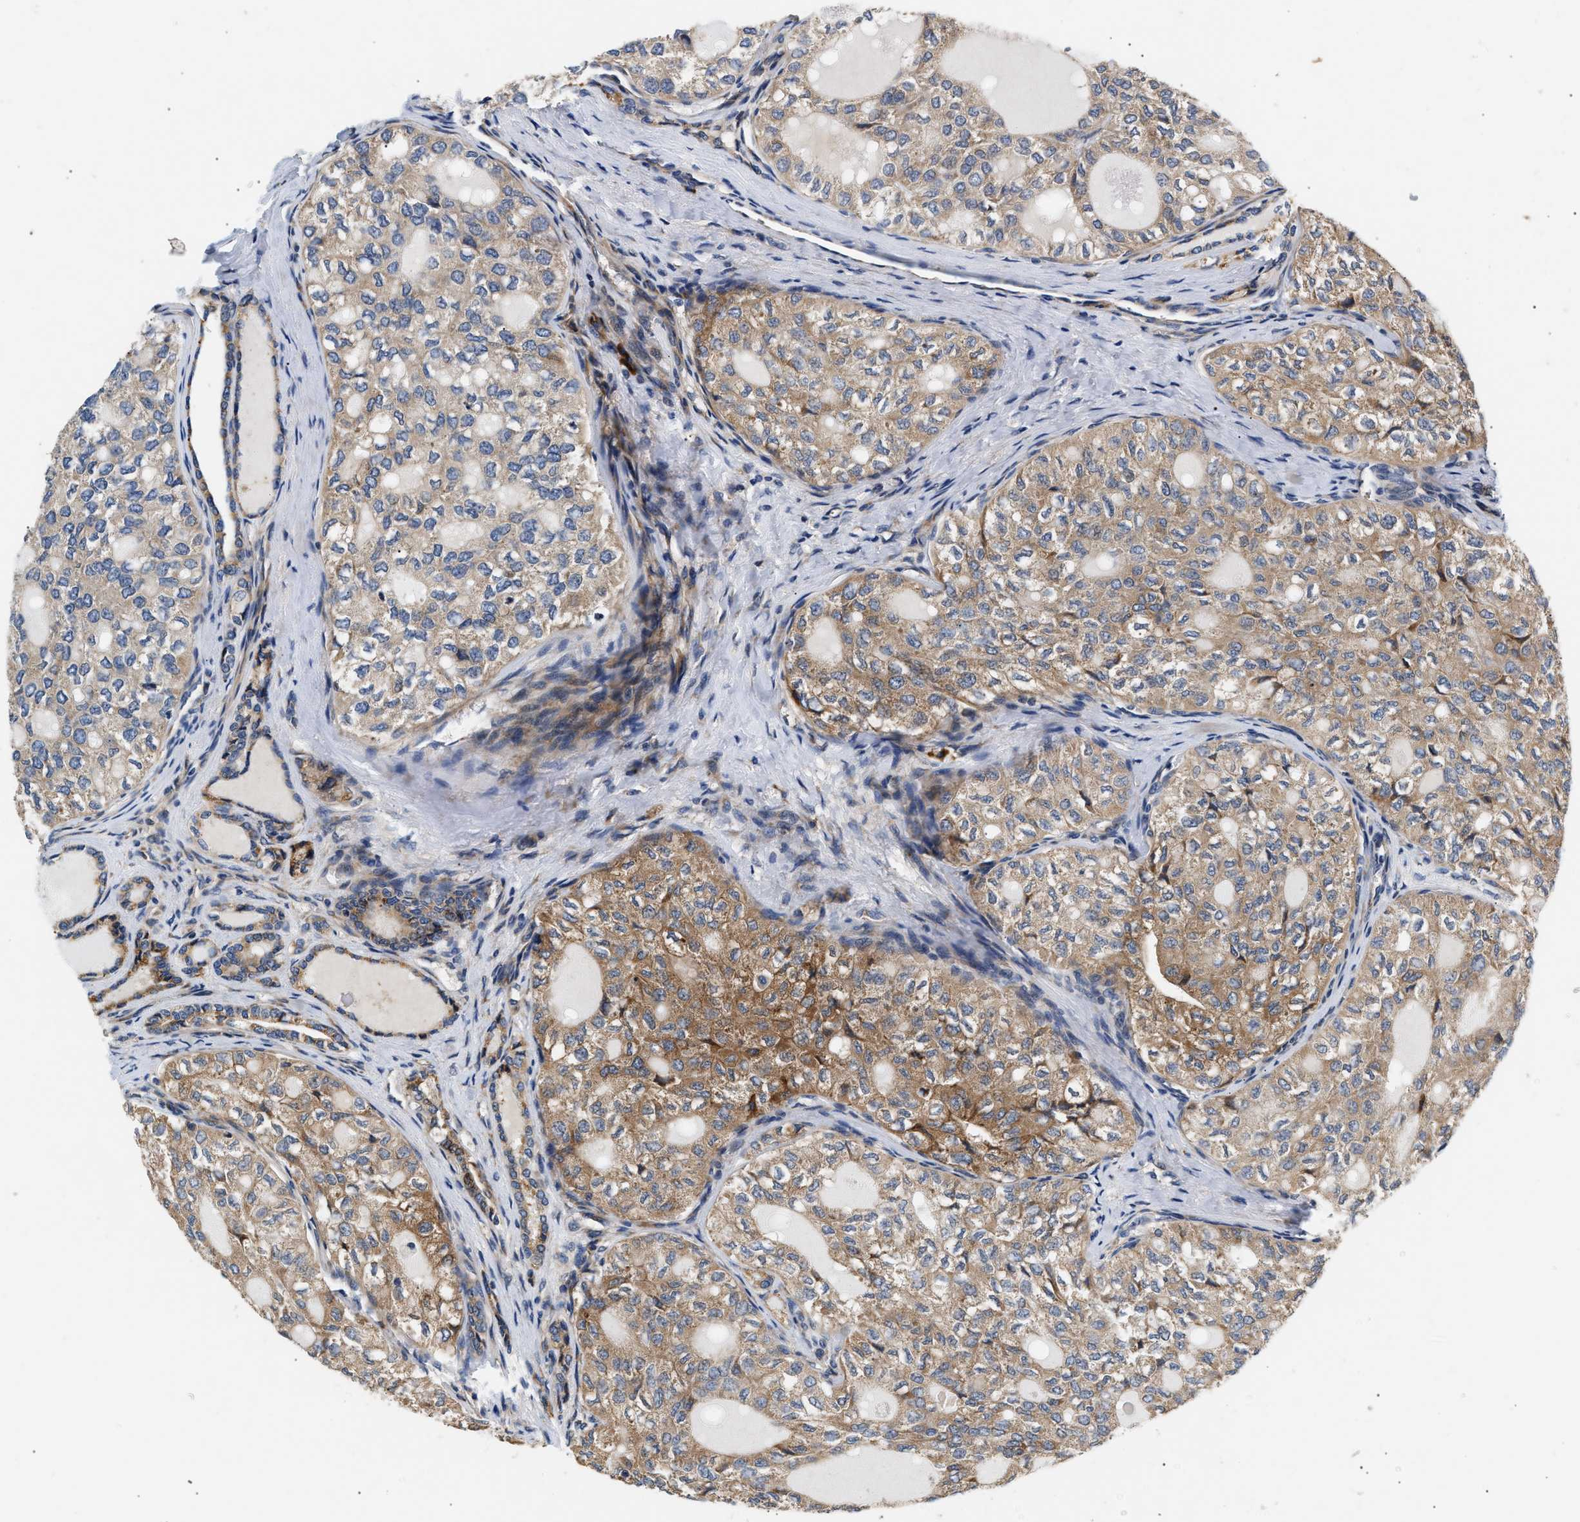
{"staining": {"intensity": "moderate", "quantity": ">75%", "location": "cytoplasmic/membranous"}, "tissue": "thyroid cancer", "cell_type": "Tumor cells", "image_type": "cancer", "snomed": [{"axis": "morphology", "description": "Follicular adenoma carcinoma, NOS"}, {"axis": "topography", "description": "Thyroid gland"}], "caption": "Immunohistochemistry (IHC) micrograph of follicular adenoma carcinoma (thyroid) stained for a protein (brown), which displays medium levels of moderate cytoplasmic/membranous staining in approximately >75% of tumor cells.", "gene": "IFT74", "patient": {"sex": "male", "age": 75}}